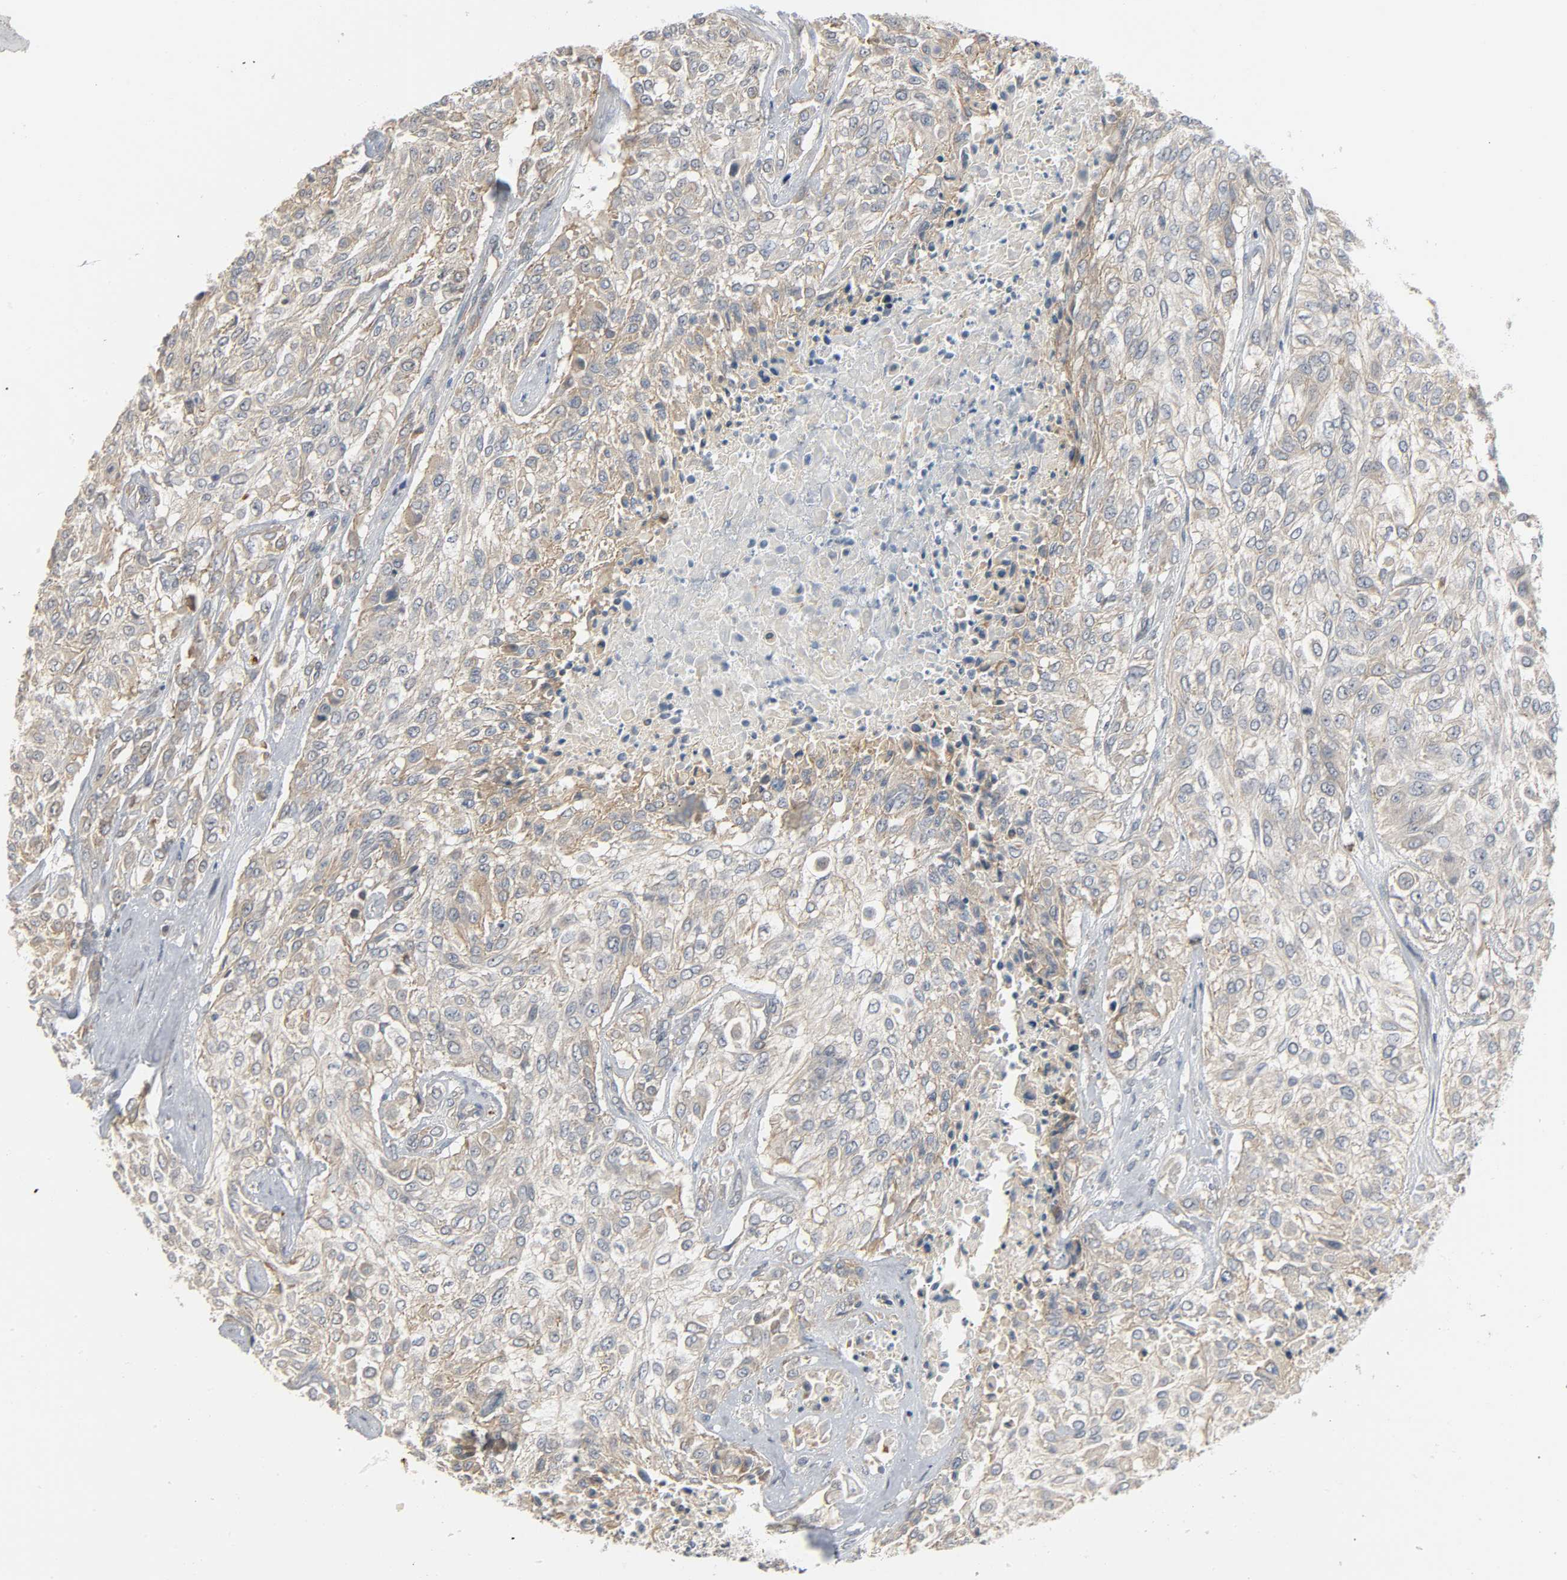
{"staining": {"intensity": "weak", "quantity": ">75%", "location": "cytoplasmic/membranous"}, "tissue": "urothelial cancer", "cell_type": "Tumor cells", "image_type": "cancer", "snomed": [{"axis": "morphology", "description": "Urothelial carcinoma, High grade"}, {"axis": "topography", "description": "Urinary bladder"}], "caption": "A high-resolution image shows immunohistochemistry (IHC) staining of urothelial cancer, which shows weak cytoplasmic/membranous positivity in approximately >75% of tumor cells.", "gene": "LIMCH1", "patient": {"sex": "male", "age": 57}}